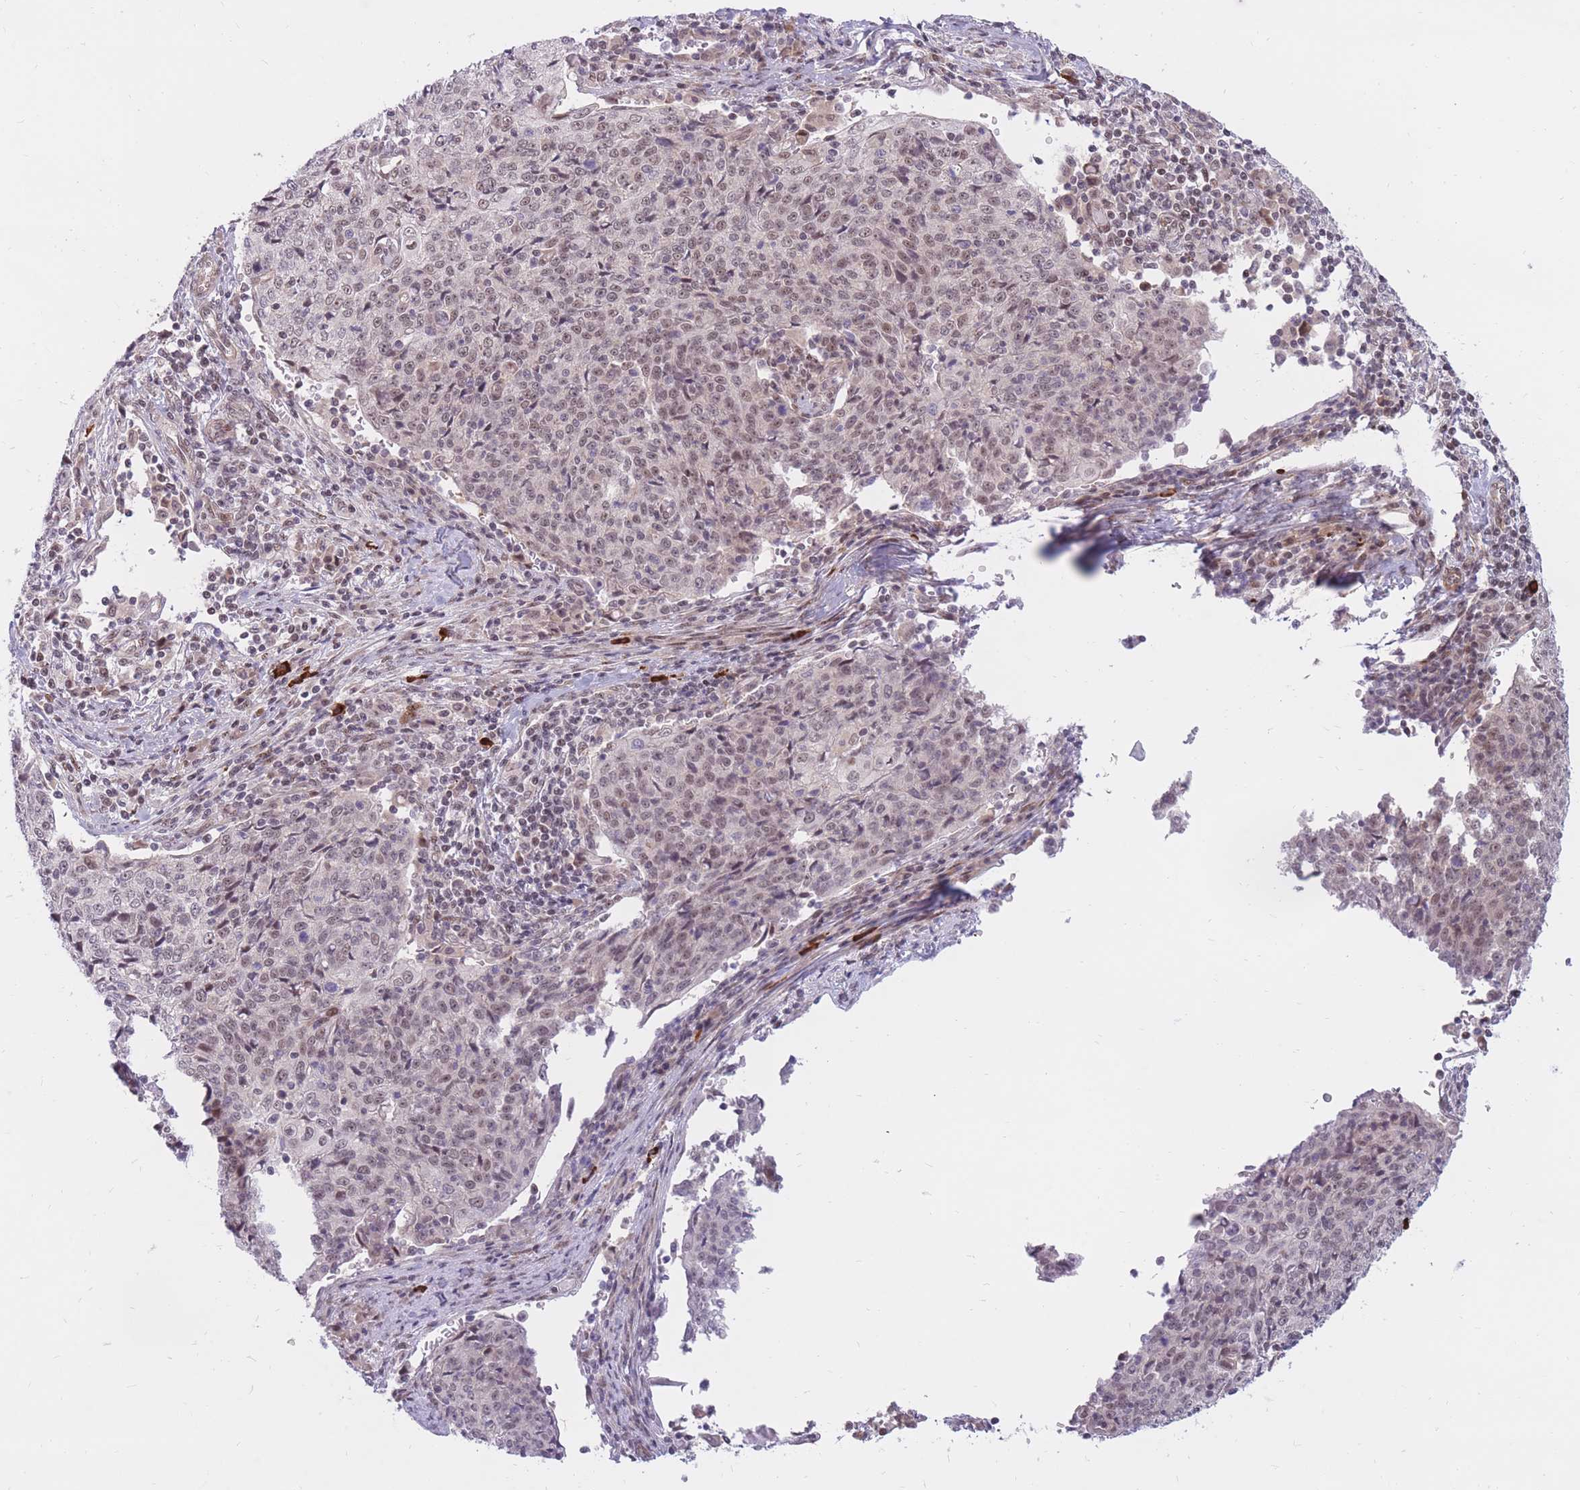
{"staining": {"intensity": "weak", "quantity": ">75%", "location": "nuclear"}, "tissue": "cervical cancer", "cell_type": "Tumor cells", "image_type": "cancer", "snomed": [{"axis": "morphology", "description": "Squamous cell carcinoma, NOS"}, {"axis": "topography", "description": "Cervix"}], "caption": "Brown immunohistochemical staining in cervical cancer demonstrates weak nuclear expression in approximately >75% of tumor cells.", "gene": "ERICH6B", "patient": {"sex": "female", "age": 48}}